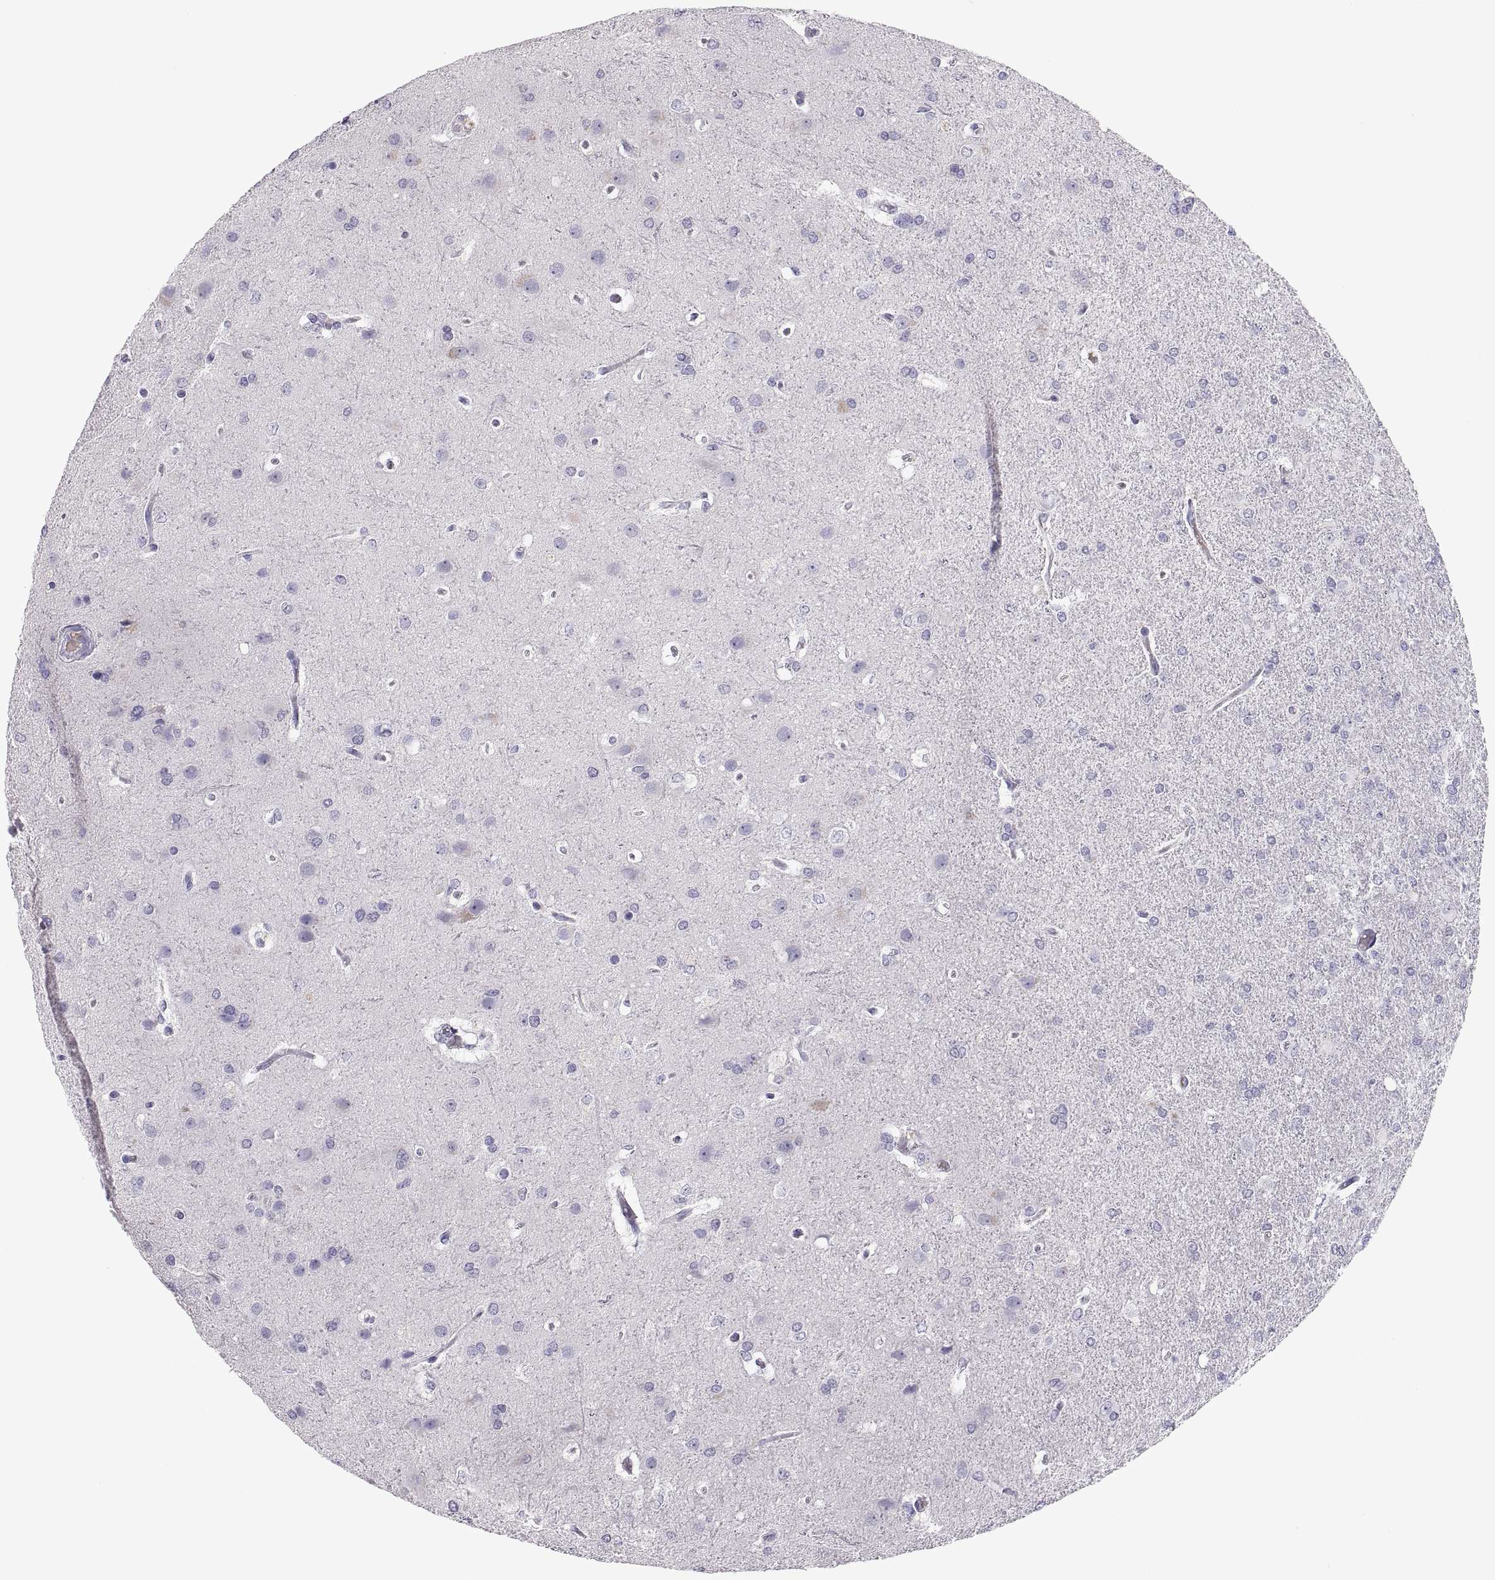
{"staining": {"intensity": "negative", "quantity": "none", "location": "none"}, "tissue": "glioma", "cell_type": "Tumor cells", "image_type": "cancer", "snomed": [{"axis": "morphology", "description": "Glioma, malignant, High grade"}, {"axis": "topography", "description": "Brain"}], "caption": "Immunohistochemical staining of glioma demonstrates no significant expression in tumor cells.", "gene": "MAGEB2", "patient": {"sex": "male", "age": 68}}